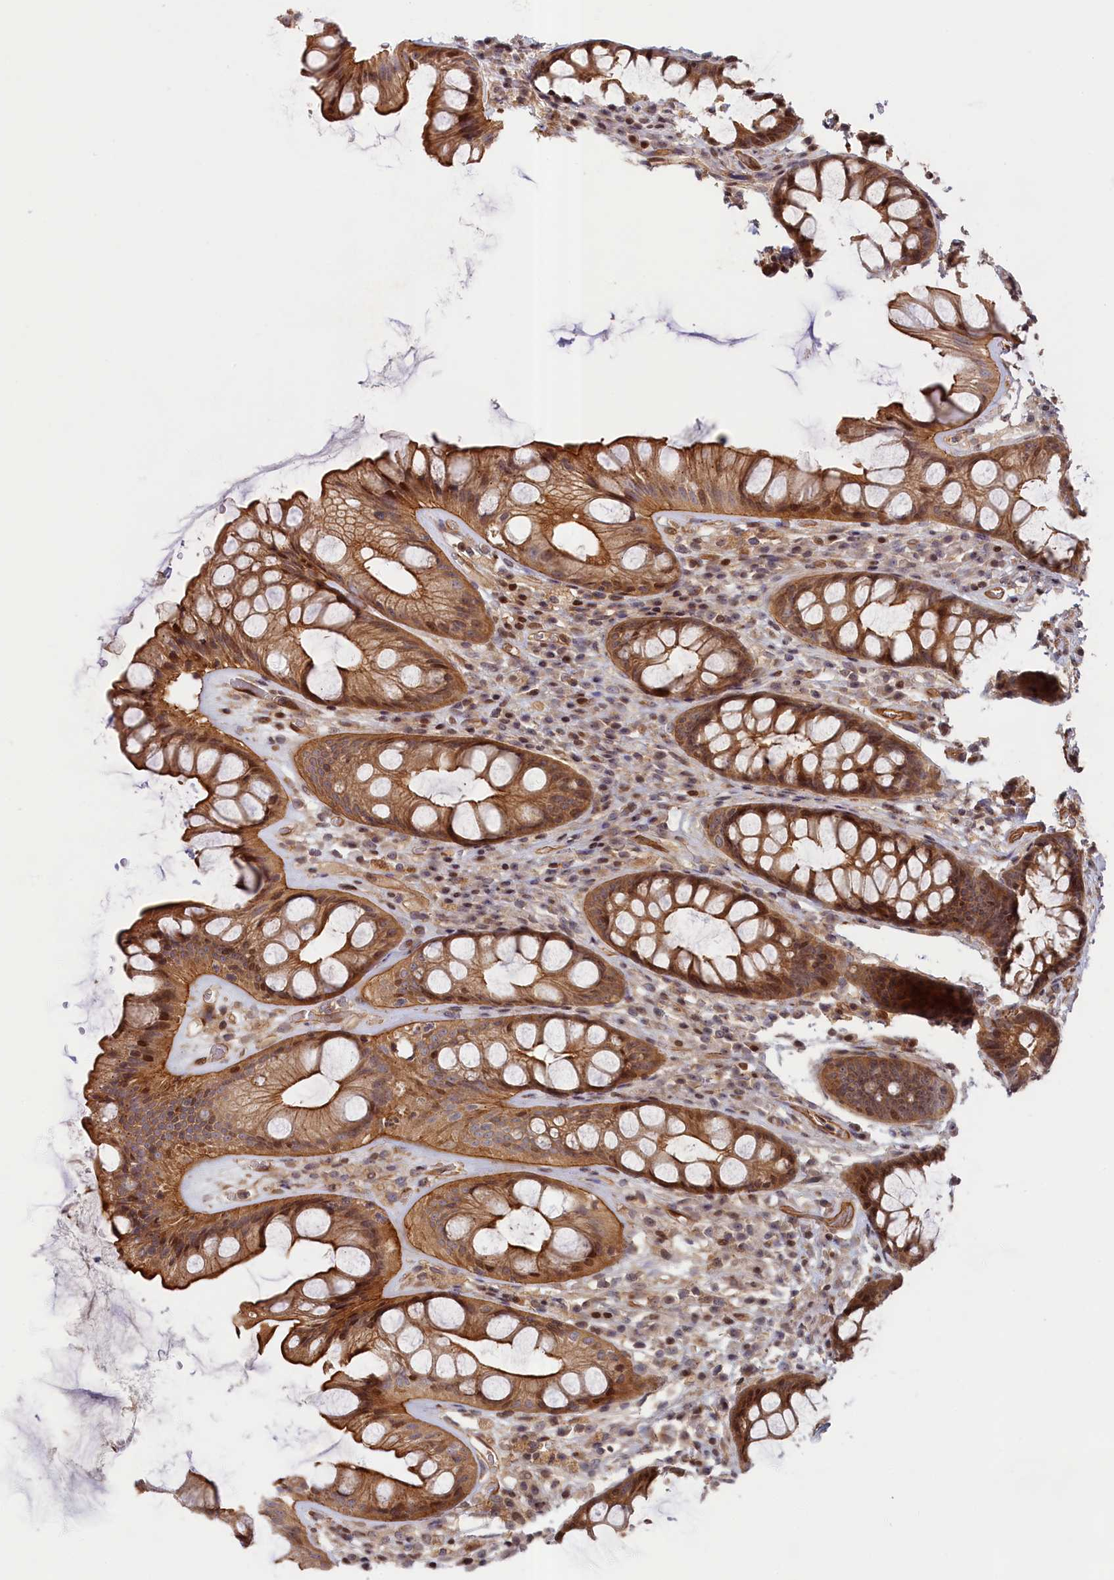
{"staining": {"intensity": "moderate", "quantity": ">75%", "location": "cytoplasmic/membranous,nuclear"}, "tissue": "rectum", "cell_type": "Glandular cells", "image_type": "normal", "snomed": [{"axis": "morphology", "description": "Normal tissue, NOS"}, {"axis": "topography", "description": "Rectum"}], "caption": "Protein staining shows moderate cytoplasmic/membranous,nuclear staining in approximately >75% of glandular cells in normal rectum. The staining was performed using DAB (3,3'-diaminobenzidine), with brown indicating positive protein expression. Nuclei are stained blue with hematoxylin.", "gene": "CEP44", "patient": {"sex": "male", "age": 74}}